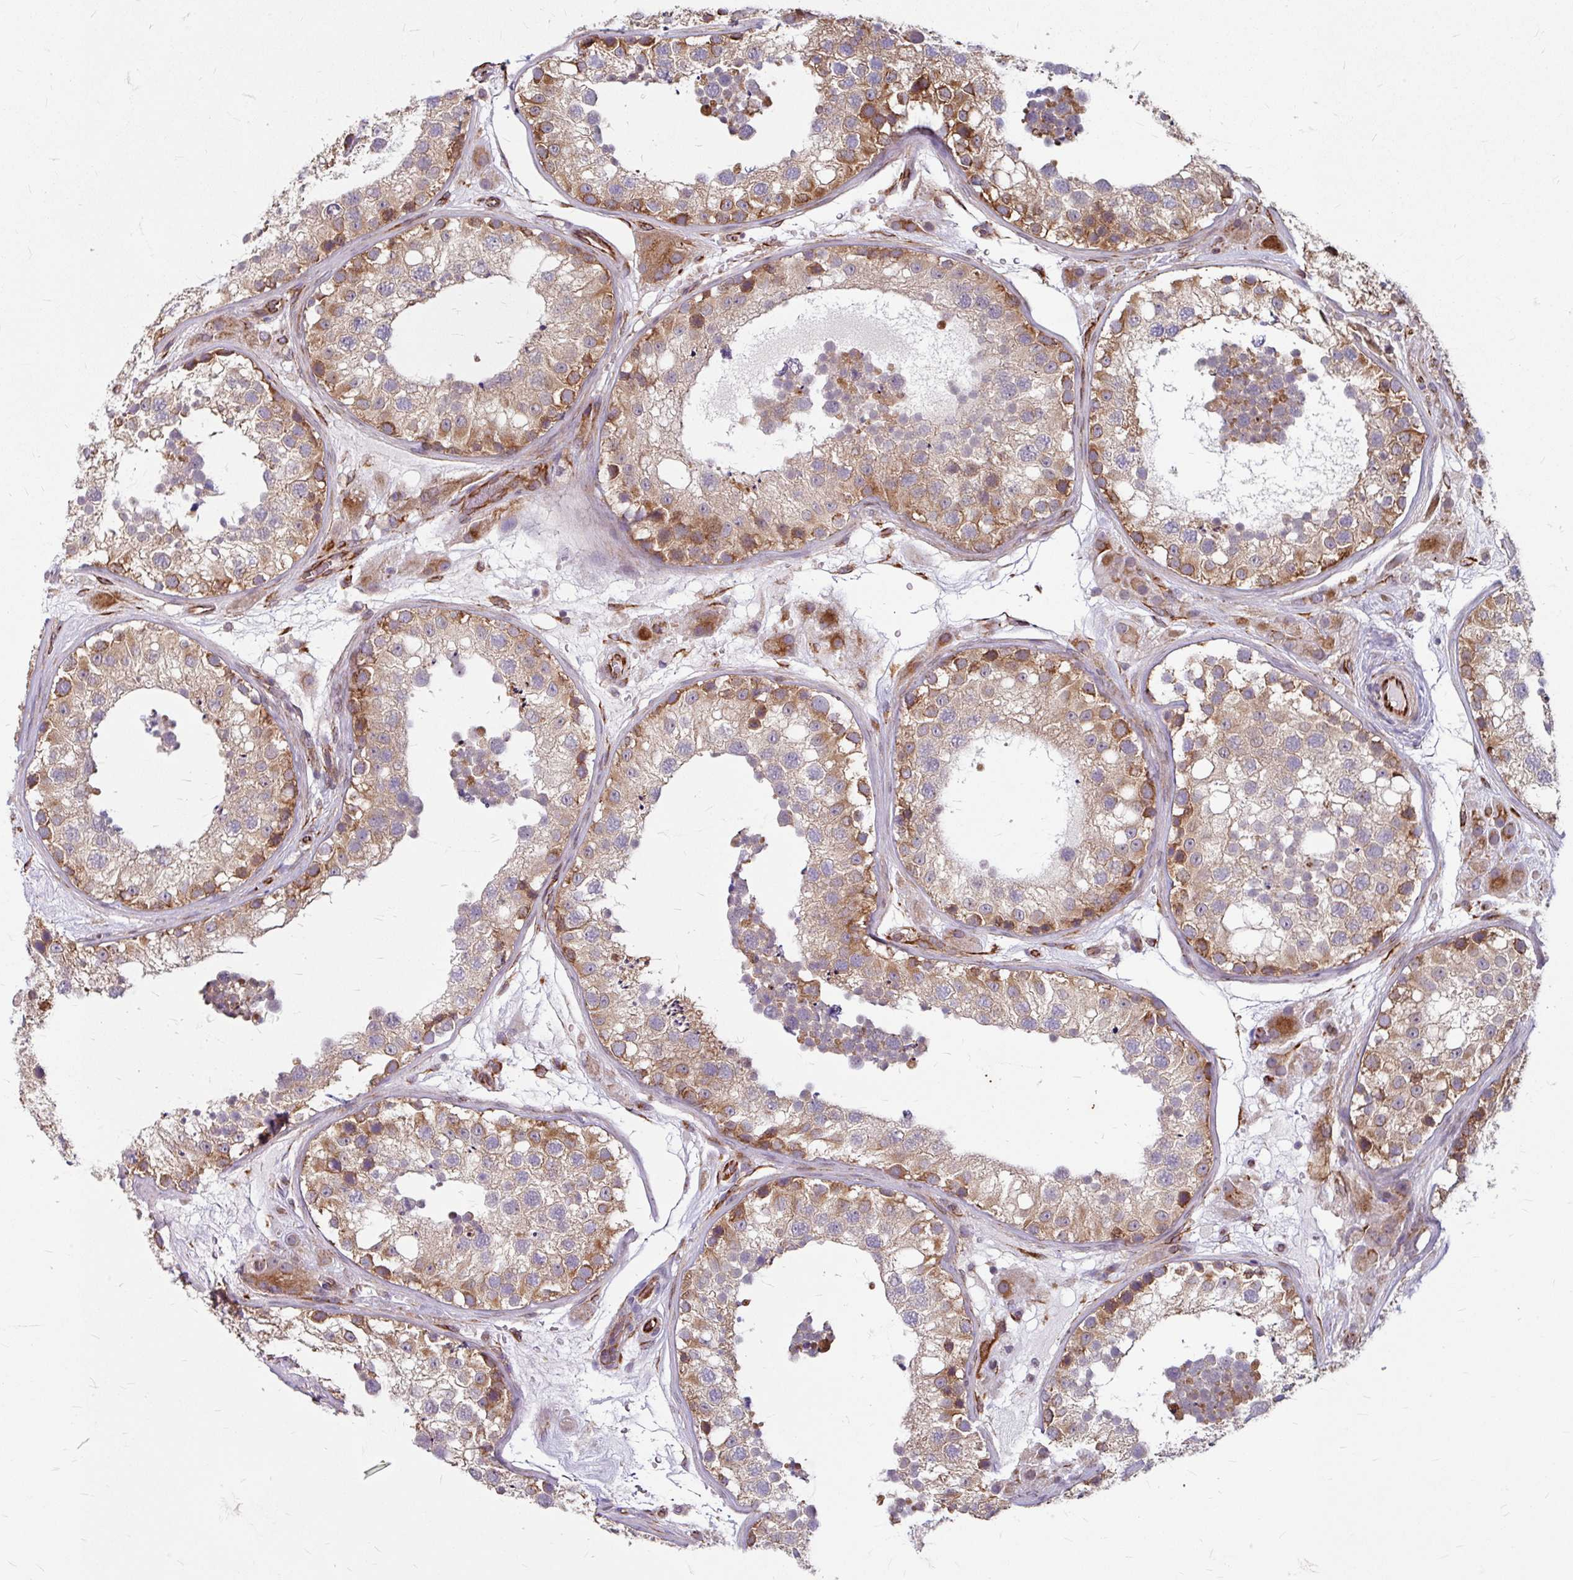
{"staining": {"intensity": "moderate", "quantity": "25%-75%", "location": "cytoplasmic/membranous"}, "tissue": "testis", "cell_type": "Cells in seminiferous ducts", "image_type": "normal", "snomed": [{"axis": "morphology", "description": "Normal tissue, NOS"}, {"axis": "topography", "description": "Testis"}], "caption": "Brown immunohistochemical staining in normal human testis demonstrates moderate cytoplasmic/membranous expression in approximately 25%-75% of cells in seminiferous ducts.", "gene": "DAAM2", "patient": {"sex": "male", "age": 26}}